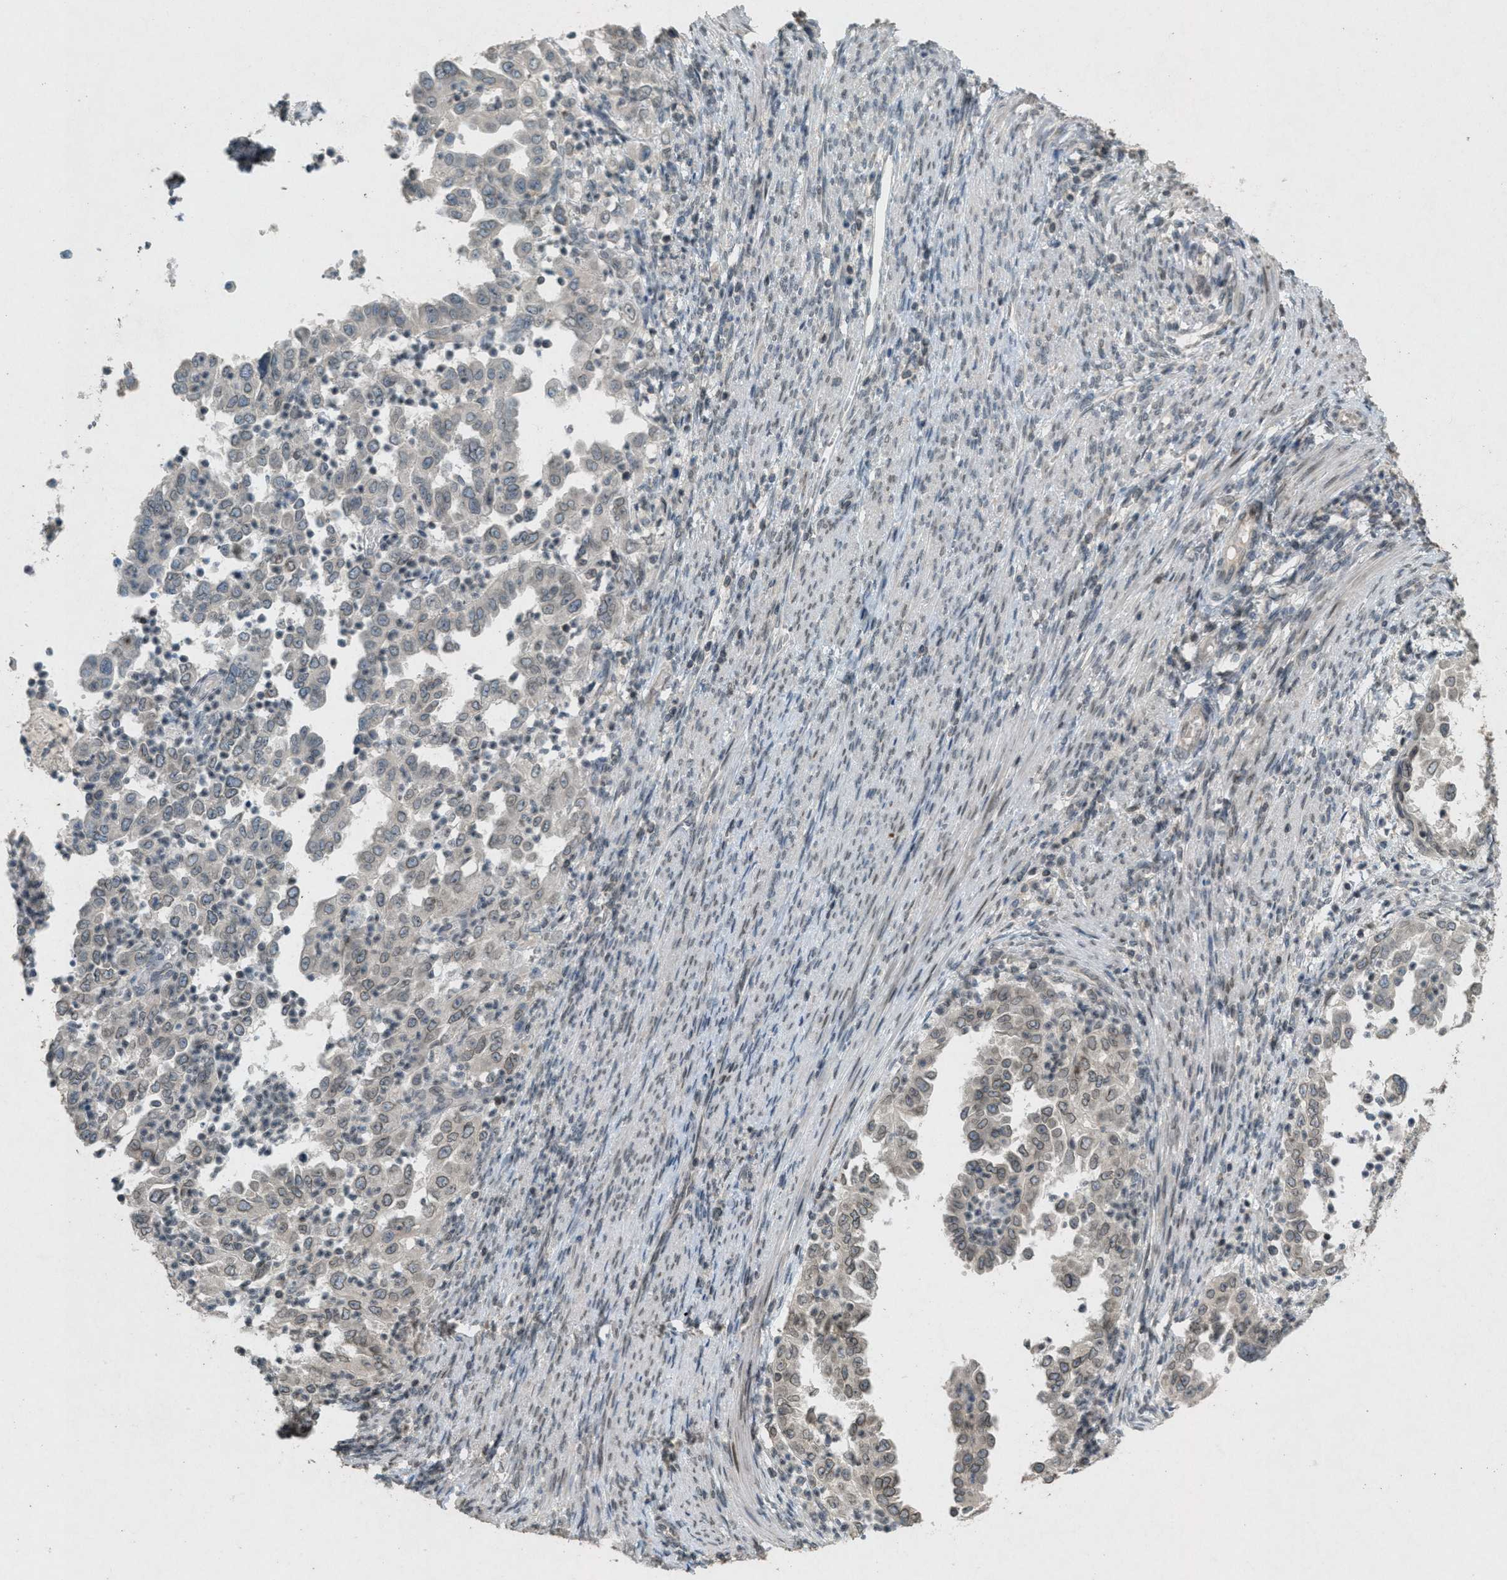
{"staining": {"intensity": "weak", "quantity": "25%-75%", "location": "cytoplasmic/membranous,nuclear"}, "tissue": "endometrial cancer", "cell_type": "Tumor cells", "image_type": "cancer", "snomed": [{"axis": "morphology", "description": "Adenocarcinoma, NOS"}, {"axis": "topography", "description": "Endometrium"}], "caption": "Protein staining of adenocarcinoma (endometrial) tissue demonstrates weak cytoplasmic/membranous and nuclear staining in approximately 25%-75% of tumor cells.", "gene": "ABHD6", "patient": {"sex": "female", "age": 85}}